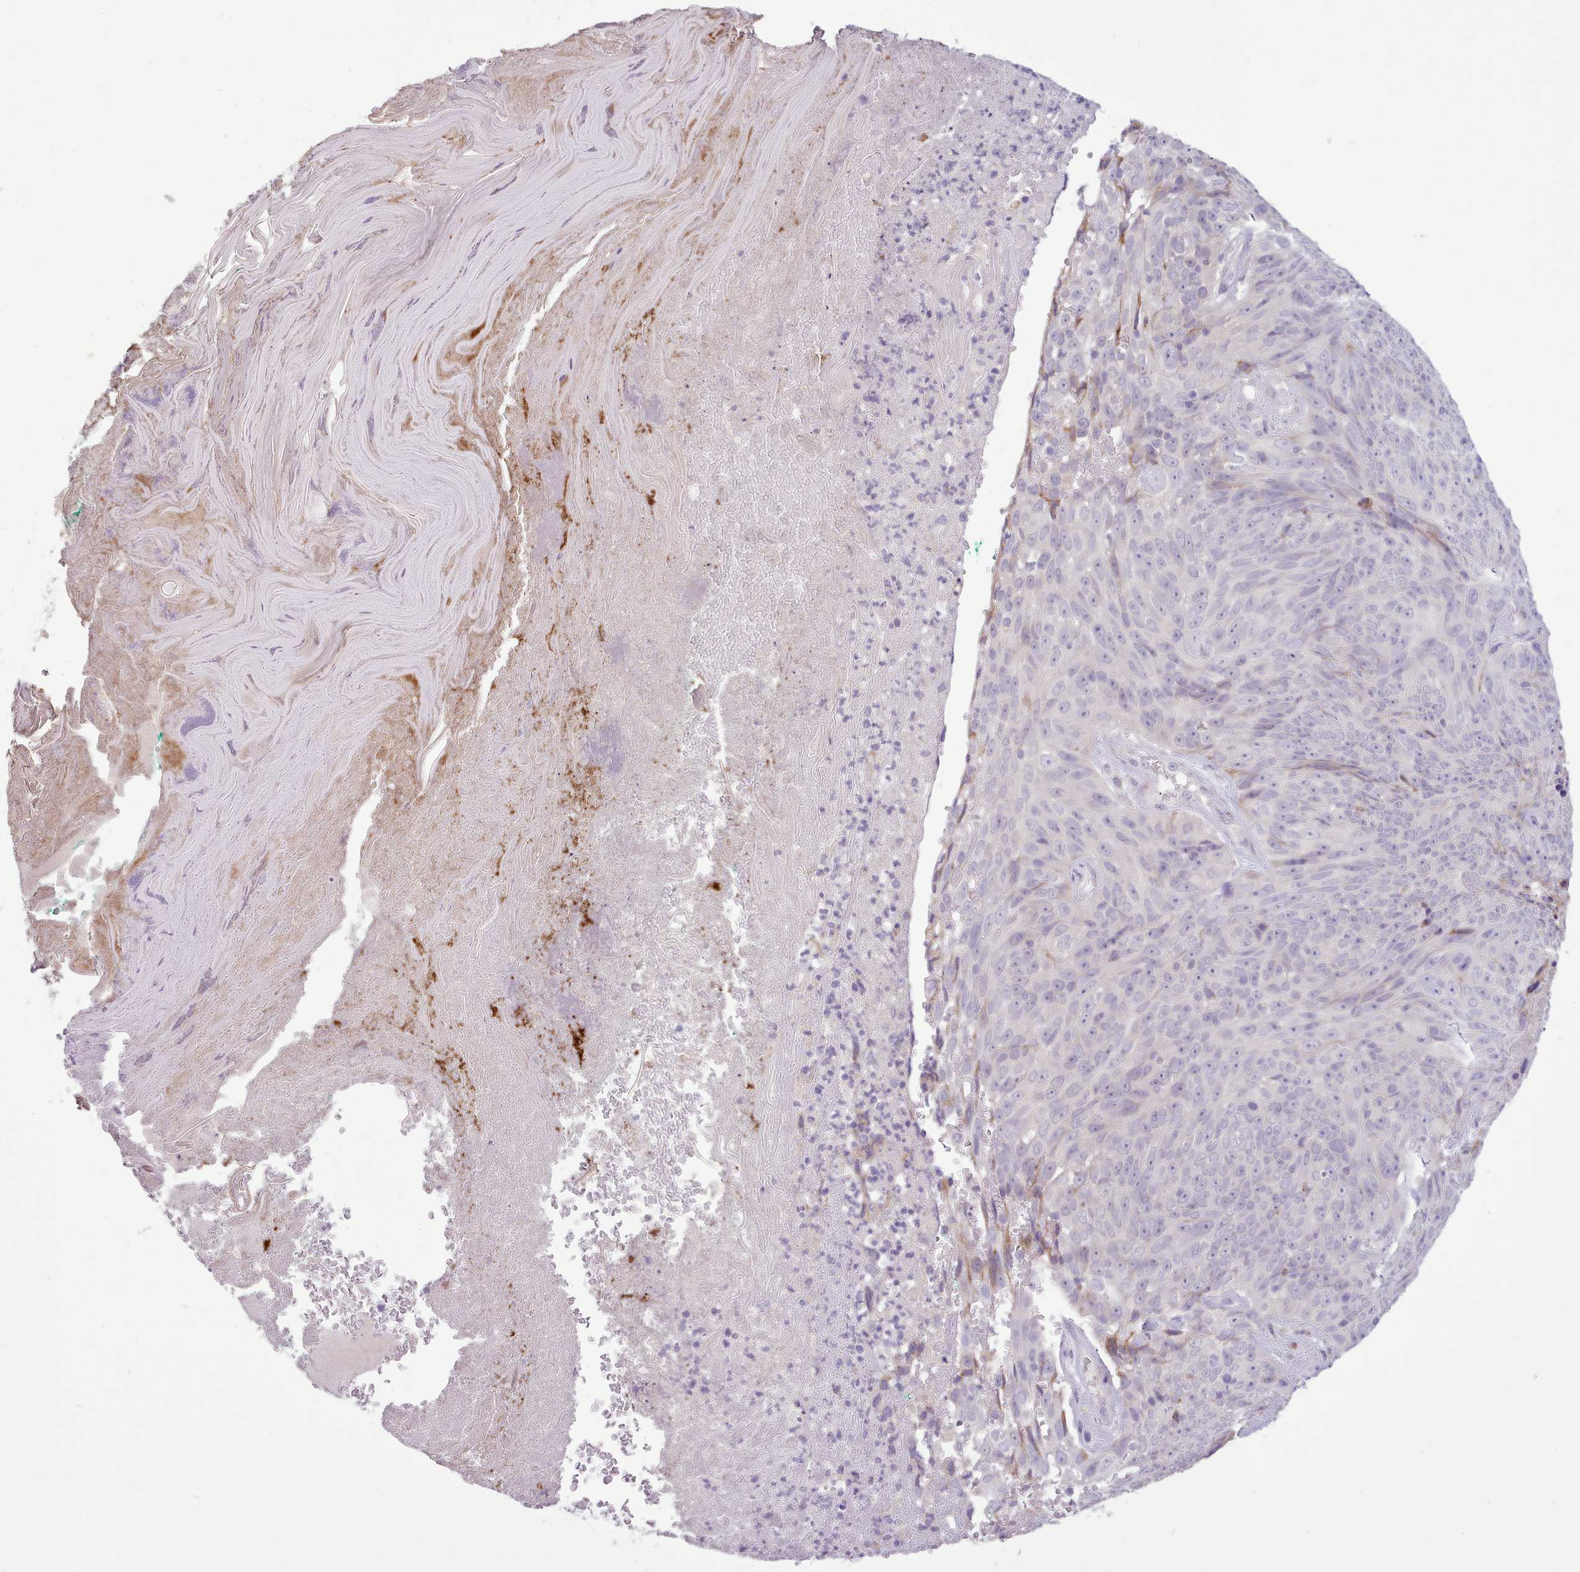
{"staining": {"intensity": "negative", "quantity": "none", "location": "none"}, "tissue": "skin cancer", "cell_type": "Tumor cells", "image_type": "cancer", "snomed": [{"axis": "morphology", "description": "Squamous cell carcinoma, NOS"}, {"axis": "topography", "description": "Skin"}], "caption": "An immunohistochemistry (IHC) histopathology image of squamous cell carcinoma (skin) is shown. There is no staining in tumor cells of squamous cell carcinoma (skin).", "gene": "FAM83E", "patient": {"sex": "female", "age": 87}}